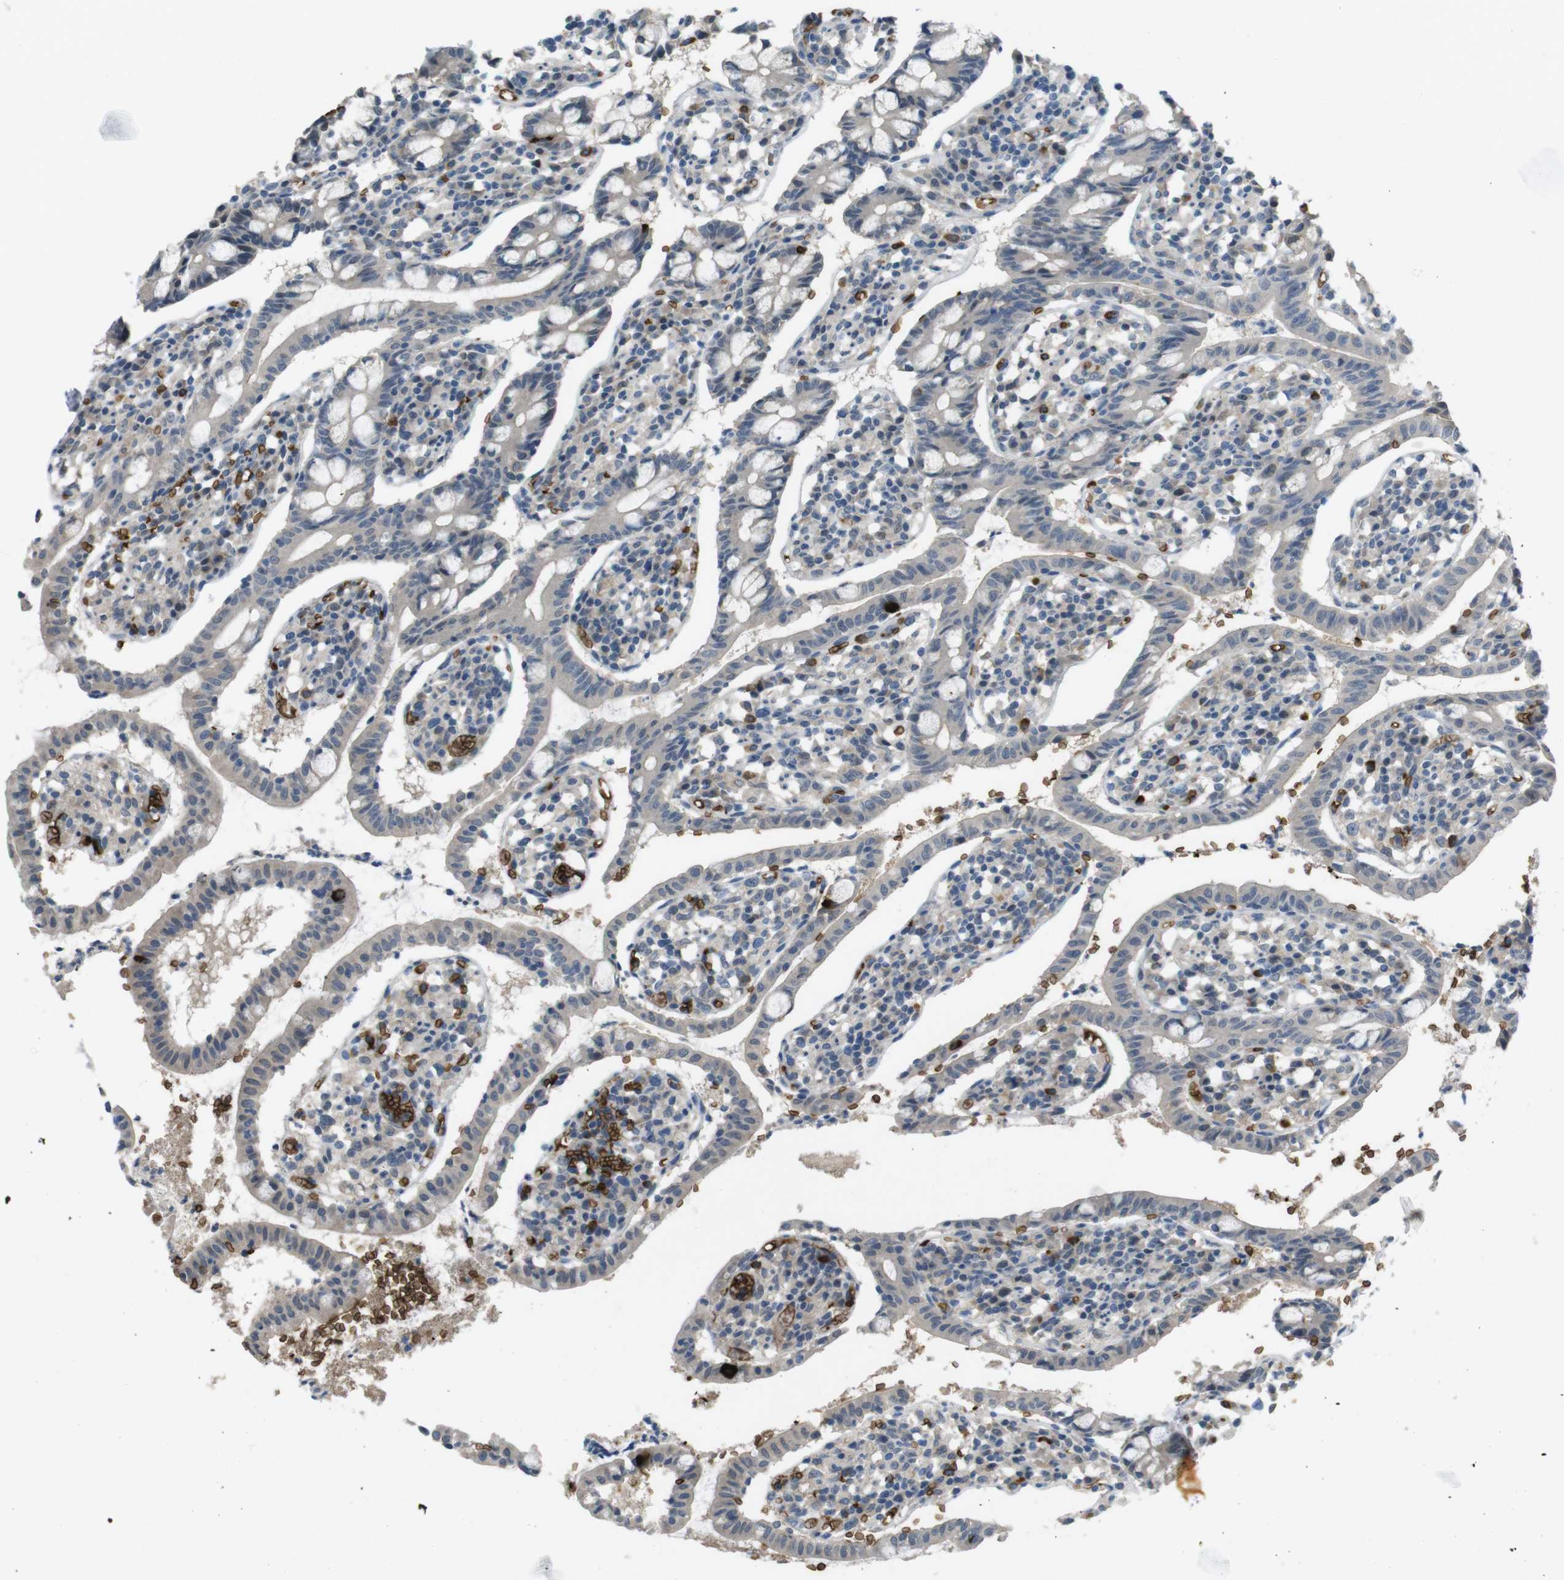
{"staining": {"intensity": "weak", "quantity": "<25%", "location": "cytoplasmic/membranous"}, "tissue": "small intestine", "cell_type": "Glandular cells", "image_type": "normal", "snomed": [{"axis": "morphology", "description": "Normal tissue, NOS"}, {"axis": "morphology", "description": "Cystadenocarcinoma, serous, Metastatic site"}, {"axis": "topography", "description": "Small intestine"}], "caption": "Image shows no protein staining in glandular cells of benign small intestine. (DAB (3,3'-diaminobenzidine) immunohistochemistry, high magnification).", "gene": "GYPA", "patient": {"sex": "female", "age": 61}}